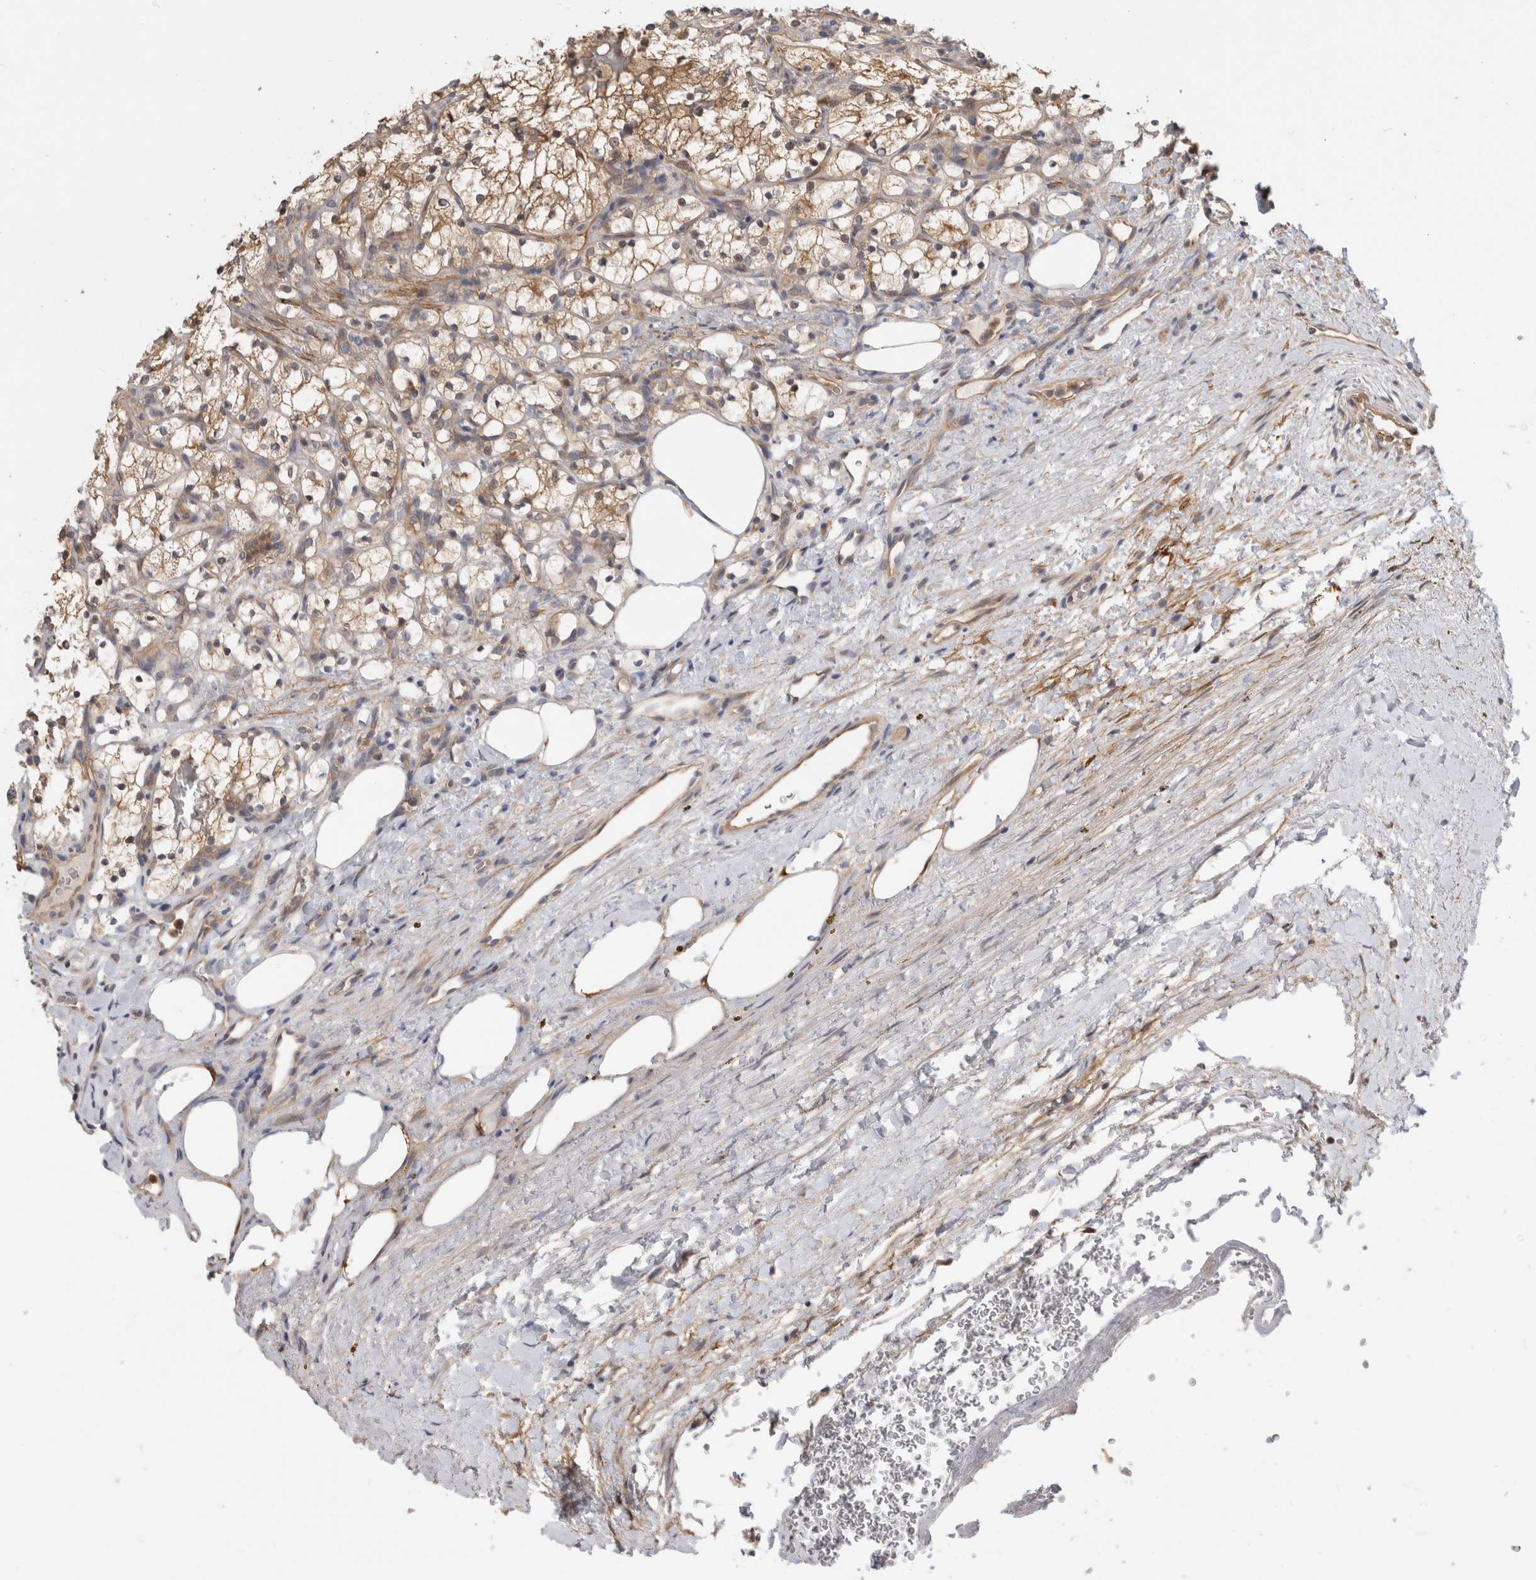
{"staining": {"intensity": "moderate", "quantity": "25%-75%", "location": "cytoplasmic/membranous"}, "tissue": "renal cancer", "cell_type": "Tumor cells", "image_type": "cancer", "snomed": [{"axis": "morphology", "description": "Adenocarcinoma, NOS"}, {"axis": "topography", "description": "Kidney"}], "caption": "The photomicrograph shows staining of renal adenocarcinoma, revealing moderate cytoplasmic/membranous protein expression (brown color) within tumor cells.", "gene": "PGM1", "patient": {"sex": "female", "age": 69}}